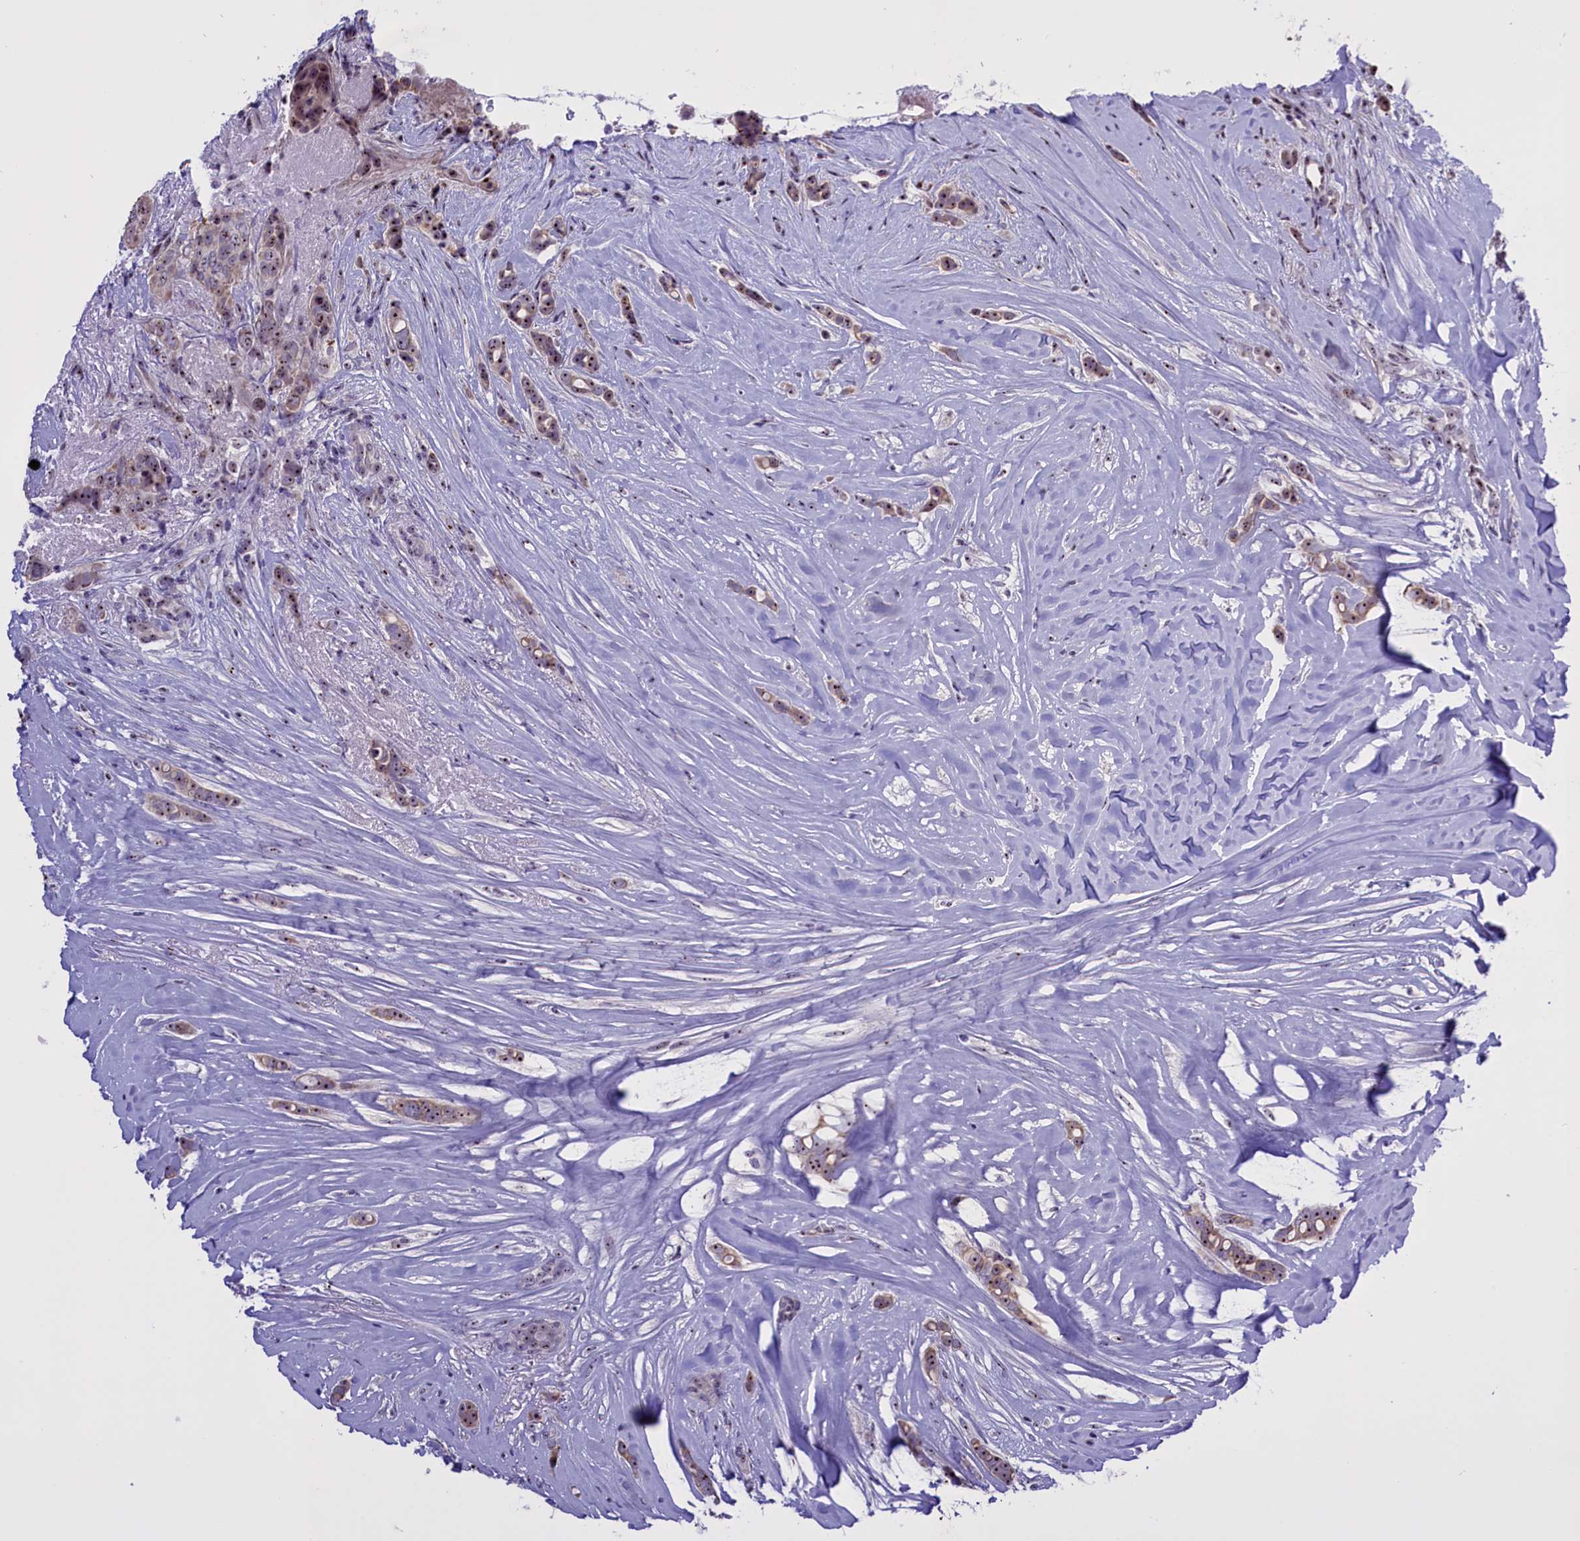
{"staining": {"intensity": "moderate", "quantity": ">75%", "location": "nuclear"}, "tissue": "breast cancer", "cell_type": "Tumor cells", "image_type": "cancer", "snomed": [{"axis": "morphology", "description": "Lobular carcinoma"}, {"axis": "topography", "description": "Breast"}], "caption": "Protein expression analysis of lobular carcinoma (breast) reveals moderate nuclear staining in about >75% of tumor cells.", "gene": "TBL3", "patient": {"sex": "female", "age": 51}}